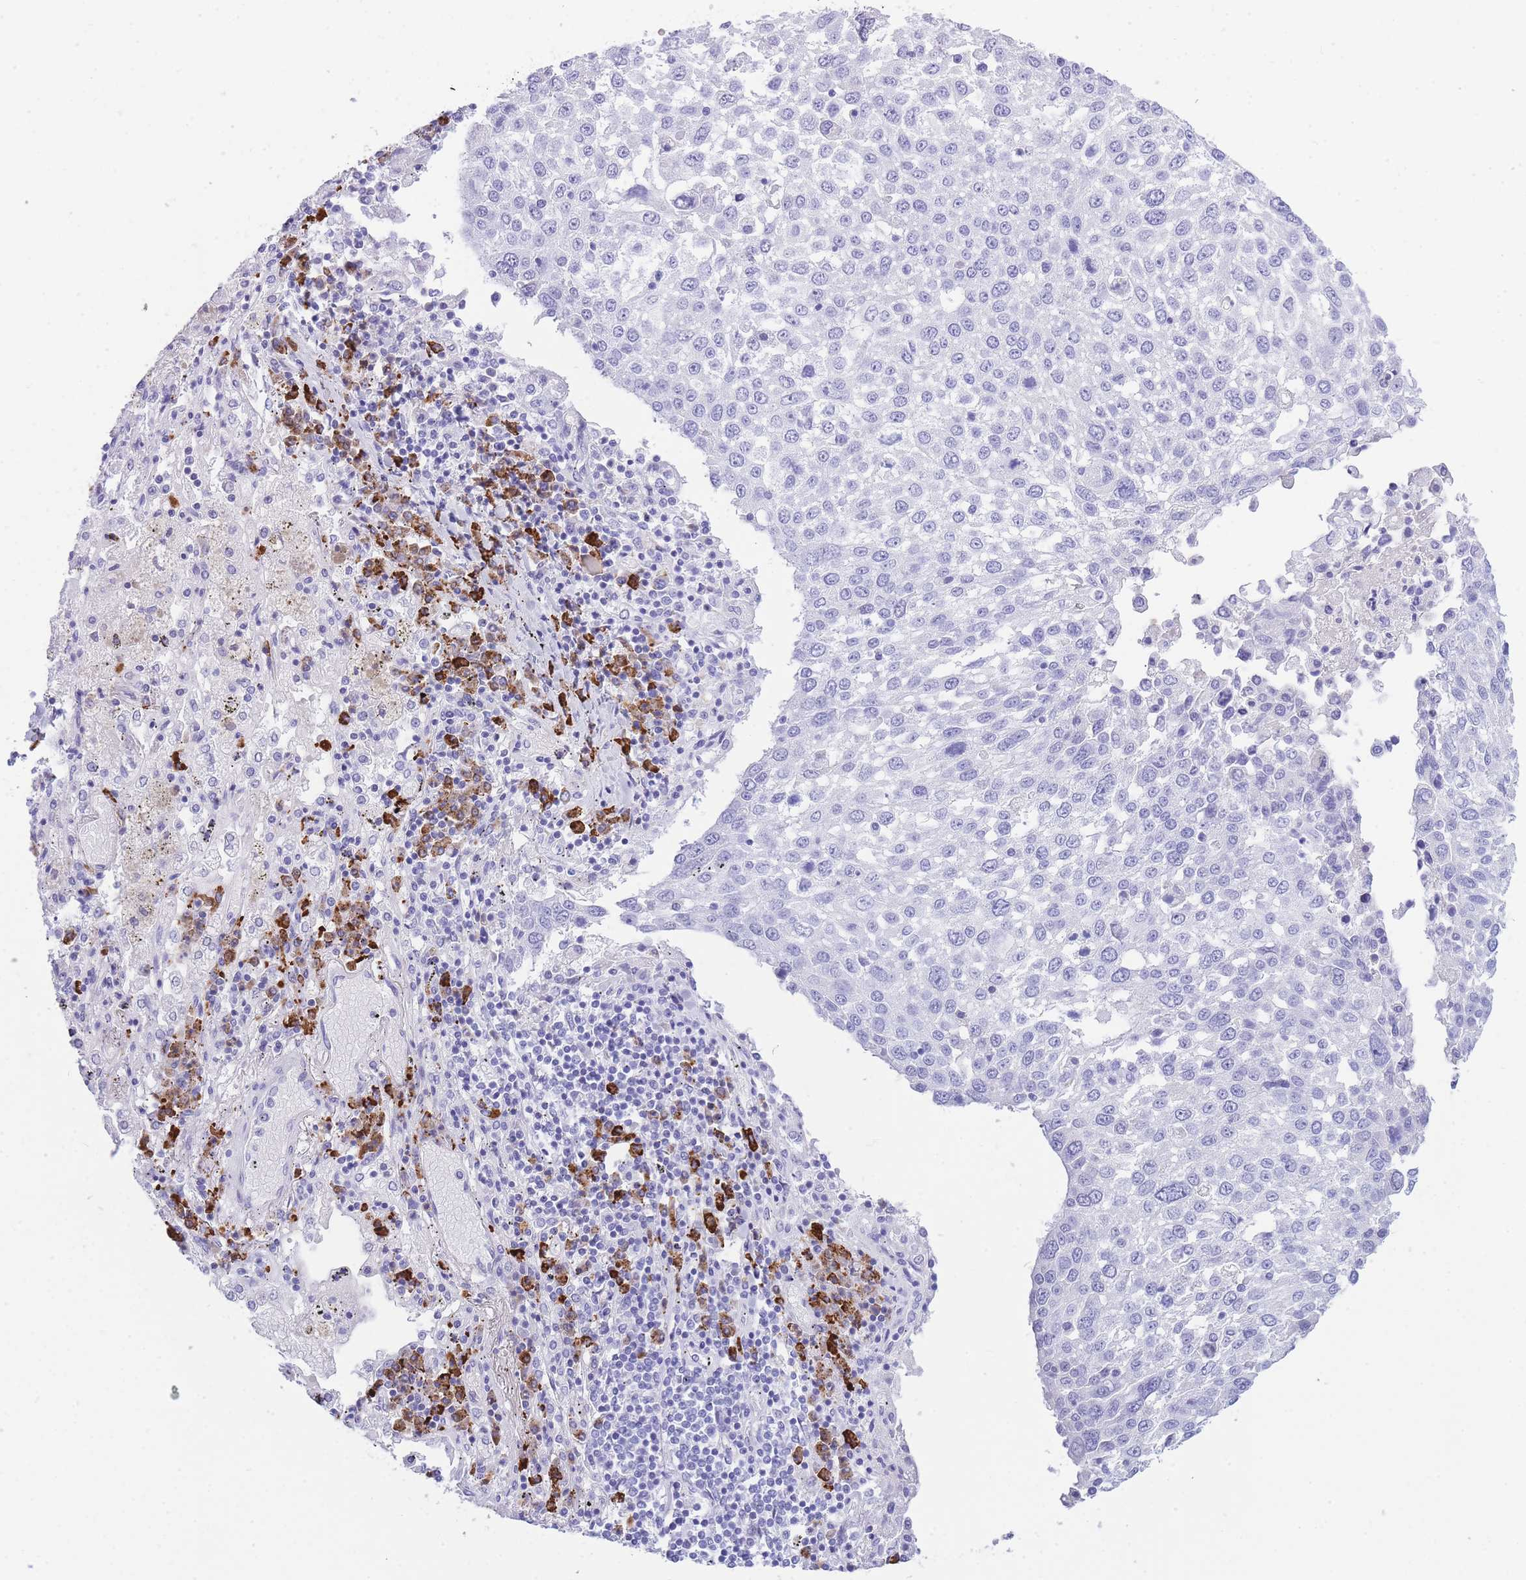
{"staining": {"intensity": "negative", "quantity": "none", "location": "none"}, "tissue": "lung cancer", "cell_type": "Tumor cells", "image_type": "cancer", "snomed": [{"axis": "morphology", "description": "Squamous cell carcinoma, NOS"}, {"axis": "topography", "description": "Lung"}], "caption": "This photomicrograph is of lung squamous cell carcinoma stained with IHC to label a protein in brown with the nuclei are counter-stained blue. There is no positivity in tumor cells. (DAB (3,3'-diaminobenzidine) immunohistochemistry (IHC) visualized using brightfield microscopy, high magnification).", "gene": "ZFP62", "patient": {"sex": "male", "age": 65}}